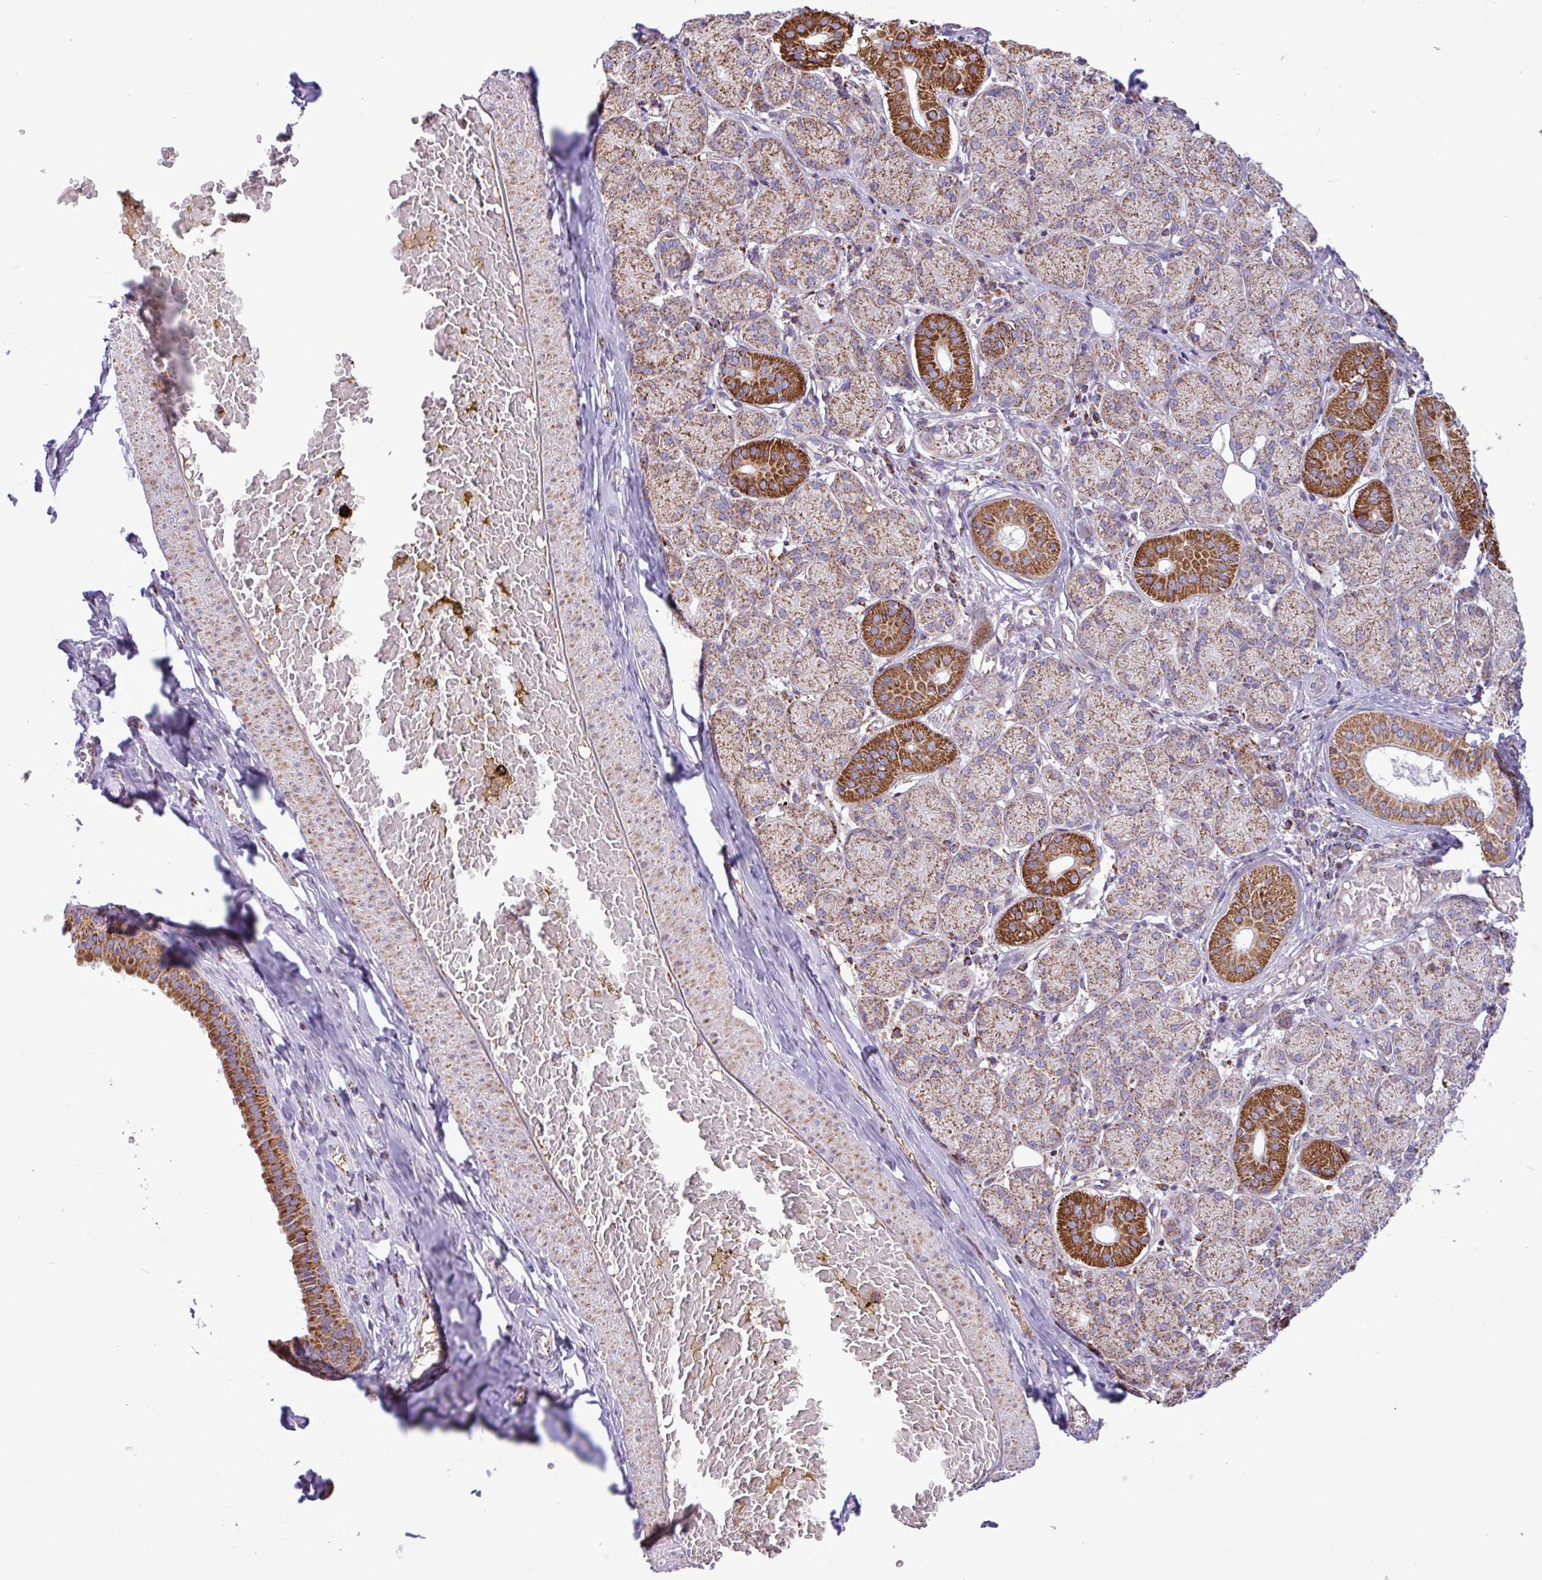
{"staining": {"intensity": "negative", "quantity": "none", "location": "none"}, "tissue": "adipose tissue", "cell_type": "Adipocytes", "image_type": "normal", "snomed": [{"axis": "morphology", "description": "Normal tissue, NOS"}, {"axis": "topography", "description": "Salivary gland"}, {"axis": "topography", "description": "Peripheral nerve tissue"}], "caption": "DAB immunohistochemical staining of normal human adipose tissue exhibits no significant positivity in adipocytes.", "gene": "RTL3", "patient": {"sex": "female", "age": 24}}